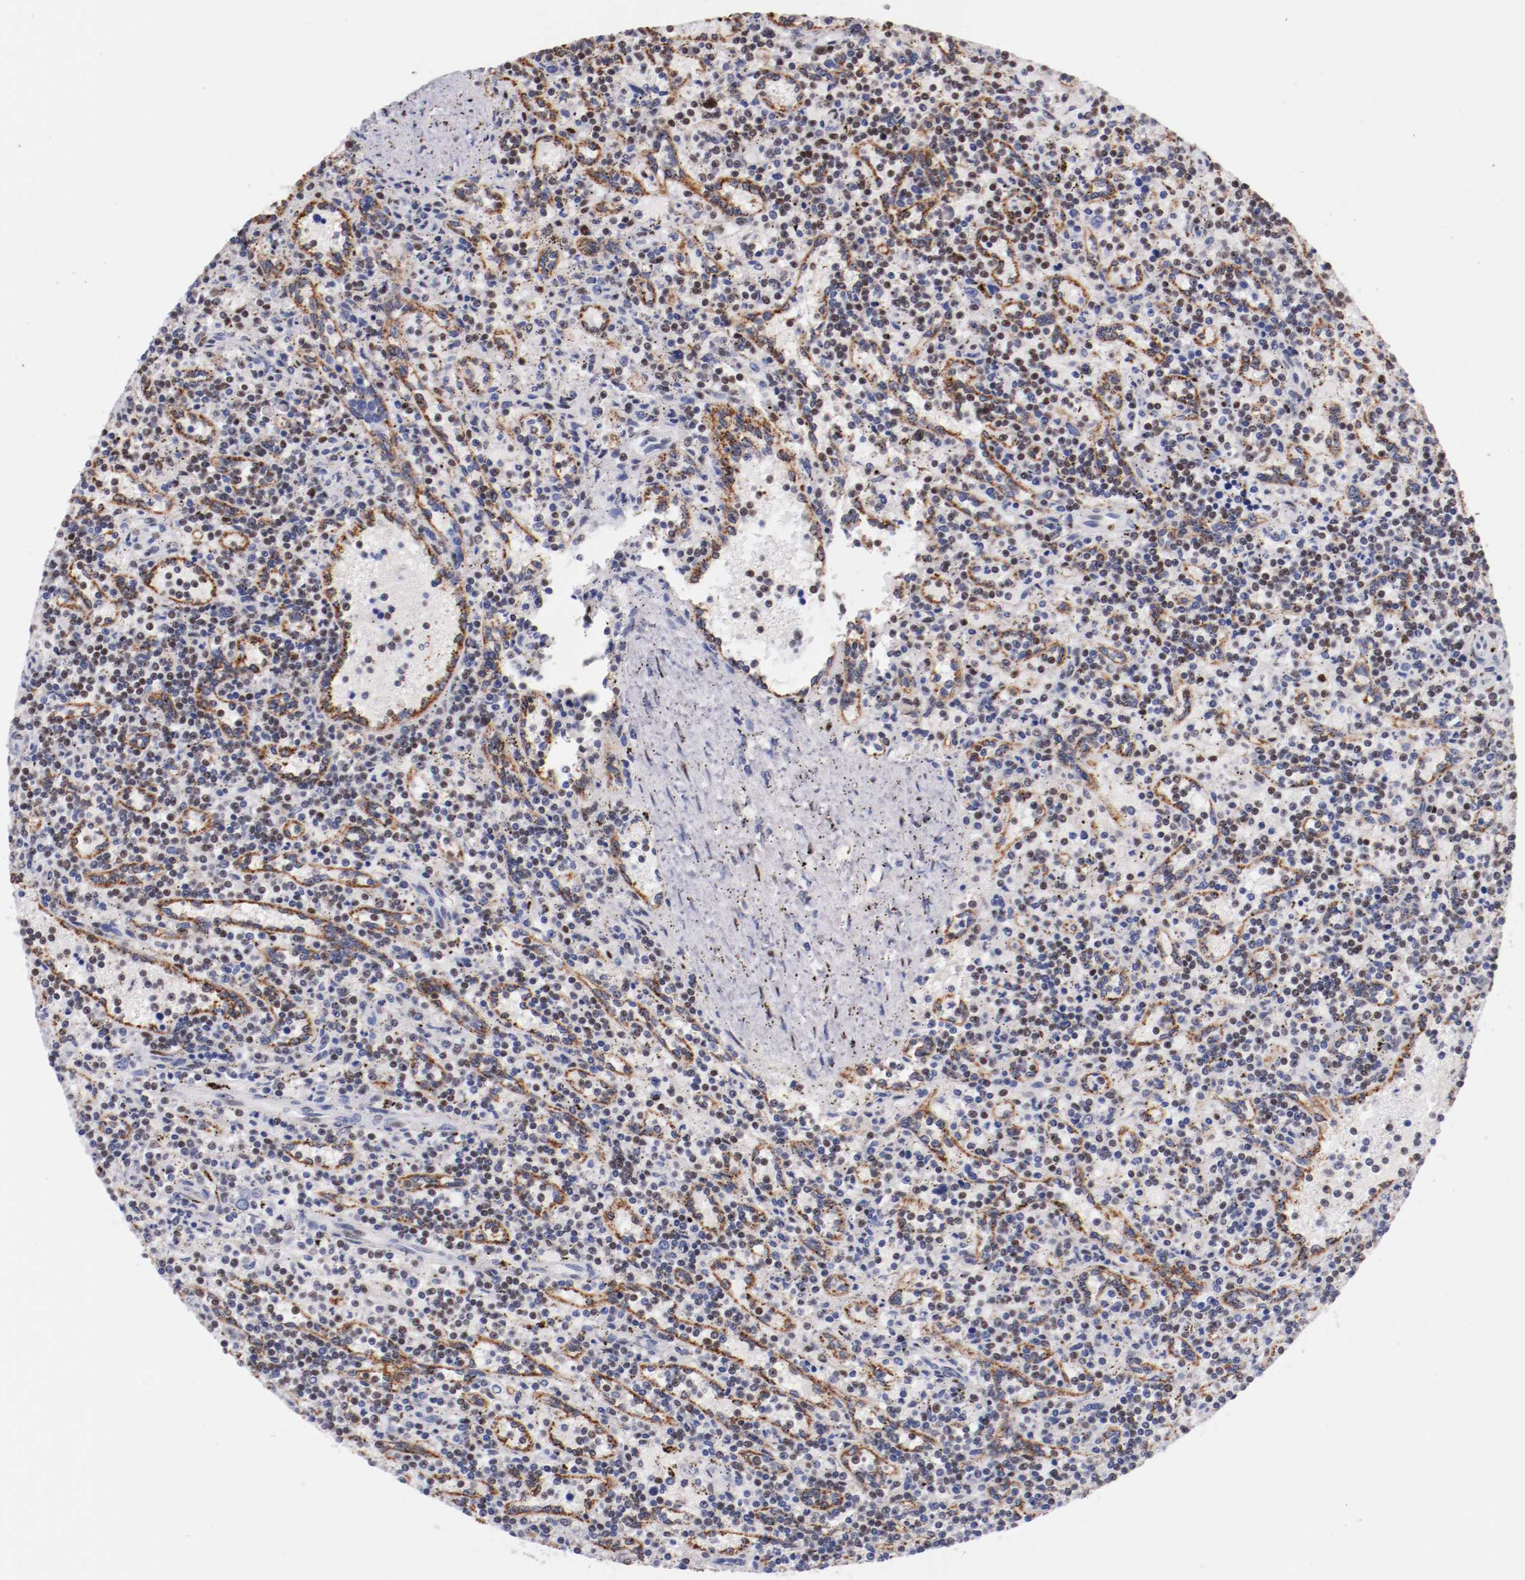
{"staining": {"intensity": "negative", "quantity": "none", "location": "none"}, "tissue": "lymphoma", "cell_type": "Tumor cells", "image_type": "cancer", "snomed": [{"axis": "morphology", "description": "Malignant lymphoma, non-Hodgkin's type, Low grade"}, {"axis": "topography", "description": "Spleen"}], "caption": "This is an immunohistochemistry (IHC) histopathology image of human lymphoma. There is no expression in tumor cells.", "gene": "SRF", "patient": {"sex": "male", "age": 73}}